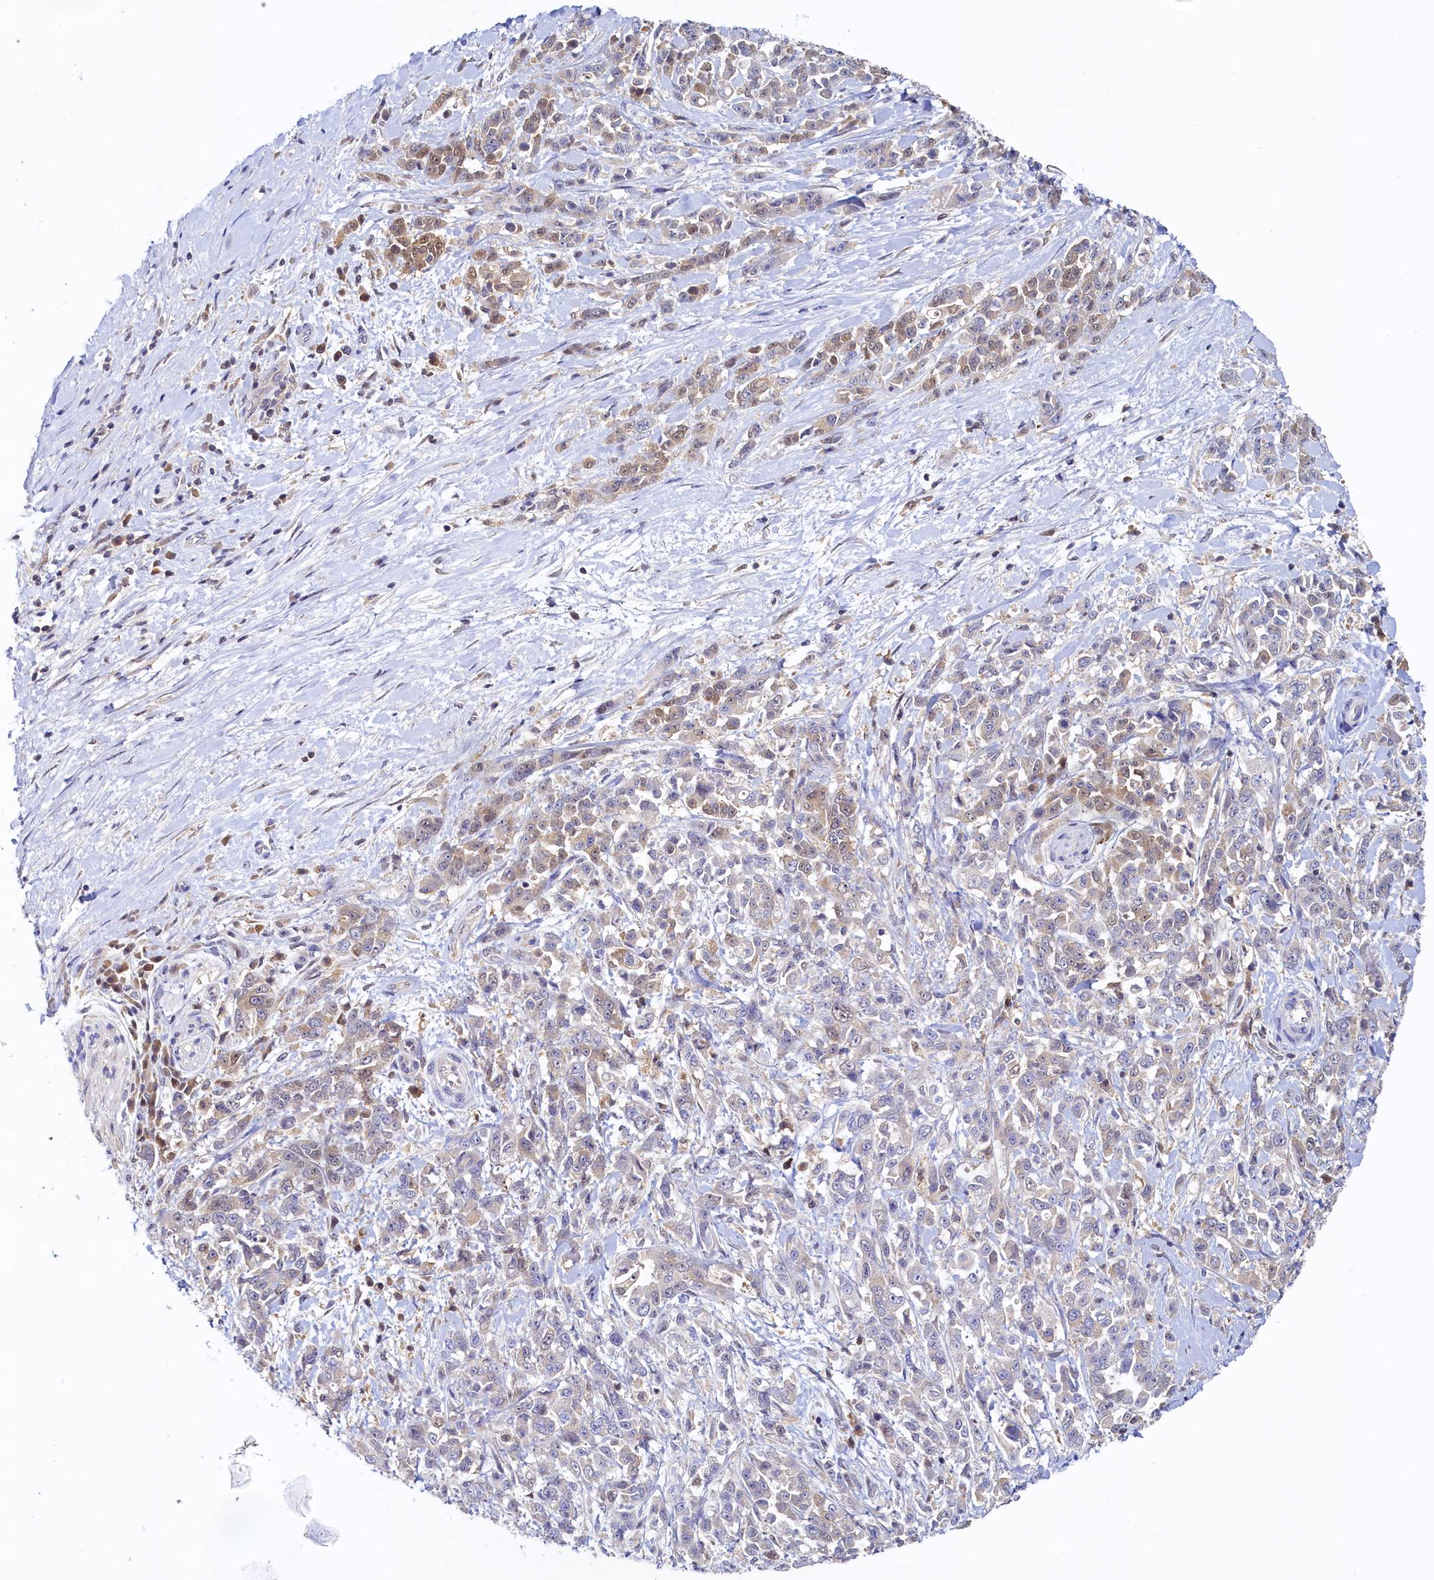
{"staining": {"intensity": "weak", "quantity": "25%-75%", "location": "cytoplasmic/membranous,nuclear"}, "tissue": "pancreatic cancer", "cell_type": "Tumor cells", "image_type": "cancer", "snomed": [{"axis": "morphology", "description": "Normal tissue, NOS"}, {"axis": "morphology", "description": "Adenocarcinoma, NOS"}, {"axis": "topography", "description": "Pancreas"}], "caption": "There is low levels of weak cytoplasmic/membranous and nuclear staining in tumor cells of pancreatic adenocarcinoma, as demonstrated by immunohistochemical staining (brown color).", "gene": "PAAF1", "patient": {"sex": "female", "age": 64}}